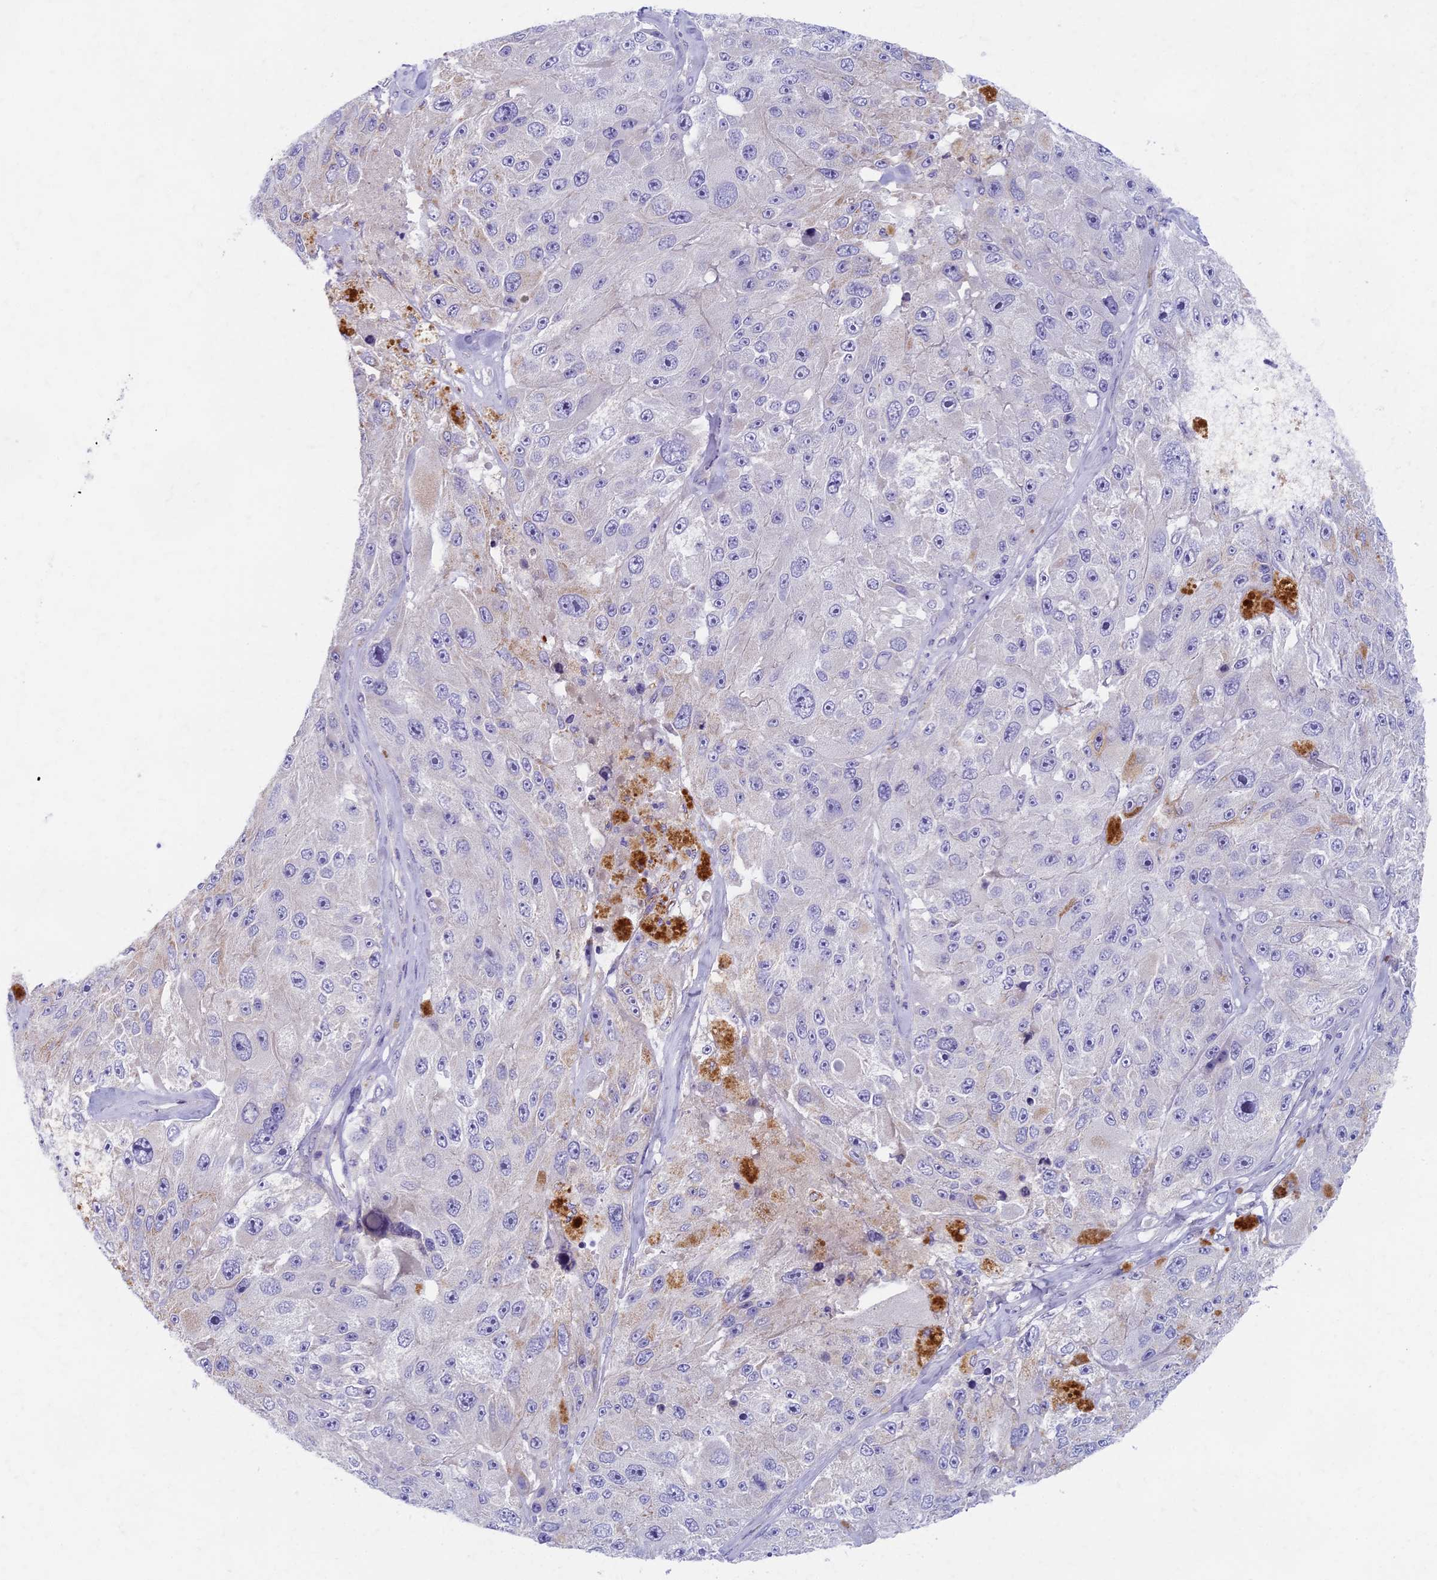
{"staining": {"intensity": "negative", "quantity": "none", "location": "none"}, "tissue": "melanoma", "cell_type": "Tumor cells", "image_type": "cancer", "snomed": [{"axis": "morphology", "description": "Malignant melanoma, Metastatic site"}, {"axis": "topography", "description": "Lymph node"}], "caption": "There is no significant expression in tumor cells of melanoma.", "gene": "AP4E1", "patient": {"sex": "male", "age": 62}}